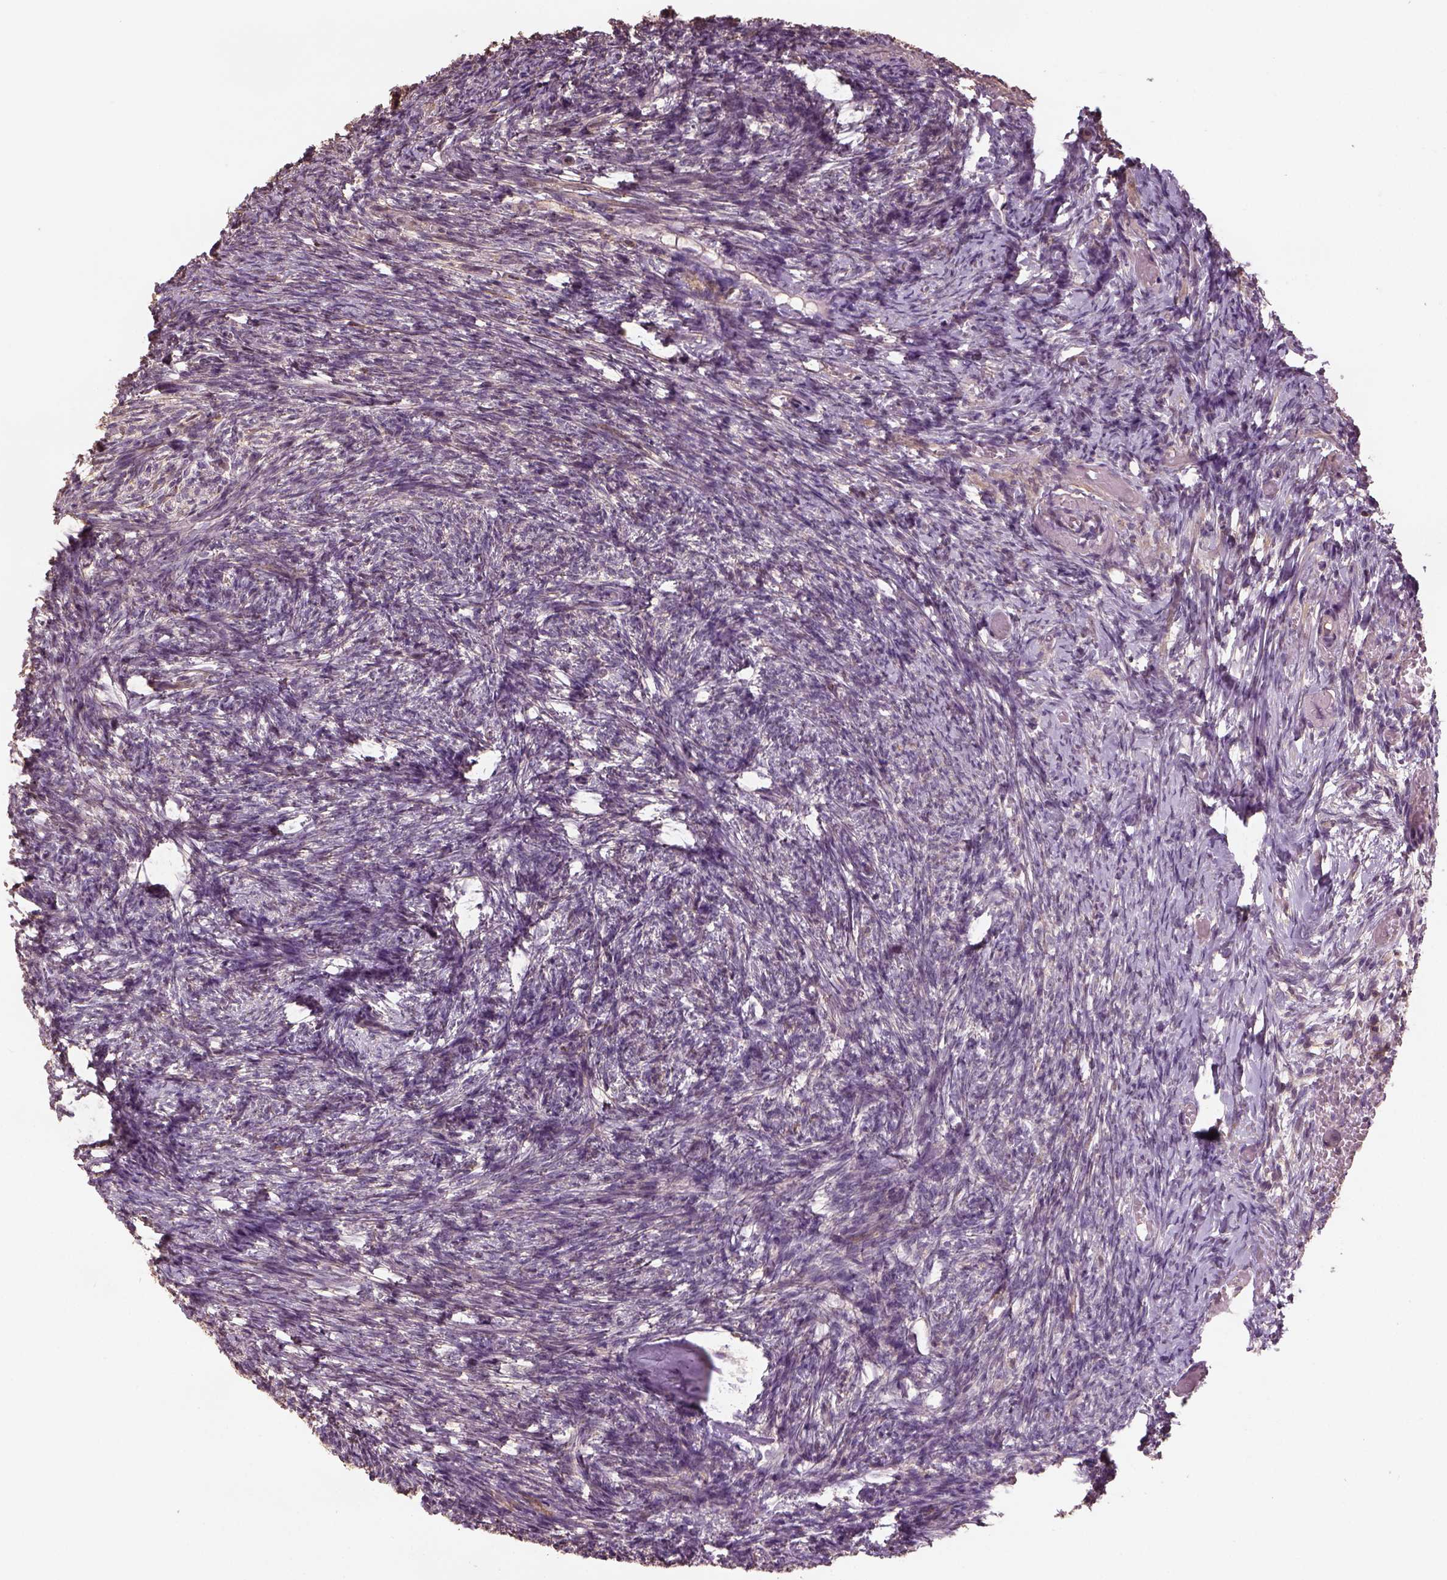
{"staining": {"intensity": "negative", "quantity": "none", "location": "none"}, "tissue": "ovary", "cell_type": "Ovarian stroma cells", "image_type": "normal", "snomed": [{"axis": "morphology", "description": "Normal tissue, NOS"}, {"axis": "topography", "description": "Ovary"}], "caption": "High power microscopy histopathology image of an immunohistochemistry micrograph of benign ovary, revealing no significant positivity in ovarian stroma cells. The staining was performed using DAB to visualize the protein expression in brown, while the nuclei were stained in blue with hematoxylin (Magnification: 20x).", "gene": "LIN7A", "patient": {"sex": "female", "age": 72}}